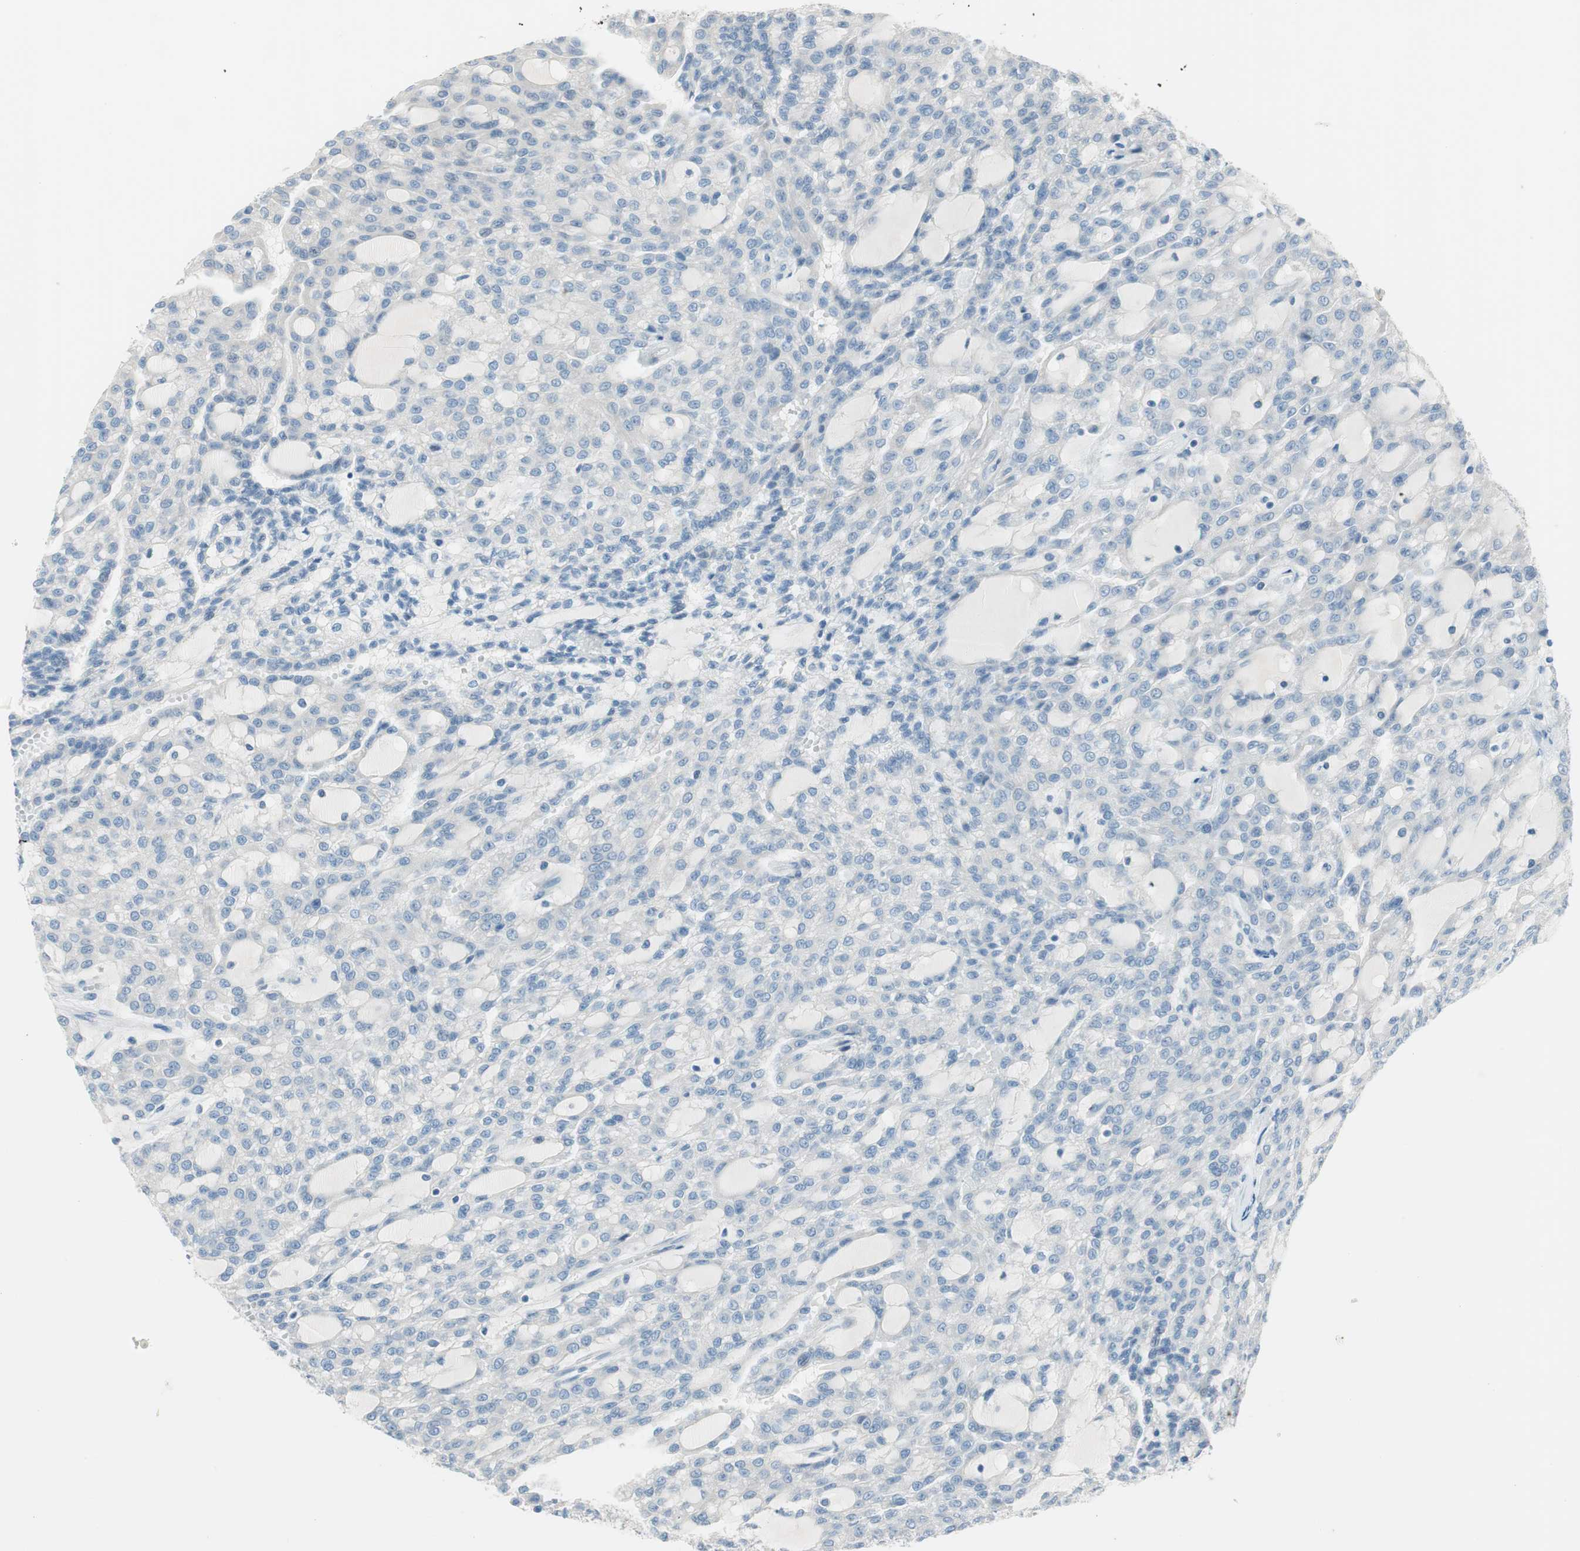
{"staining": {"intensity": "negative", "quantity": "none", "location": "none"}, "tissue": "renal cancer", "cell_type": "Tumor cells", "image_type": "cancer", "snomed": [{"axis": "morphology", "description": "Adenocarcinoma, NOS"}, {"axis": "topography", "description": "Kidney"}], "caption": "A high-resolution histopathology image shows IHC staining of adenocarcinoma (renal), which reveals no significant expression in tumor cells.", "gene": "PRRG4", "patient": {"sex": "male", "age": 63}}